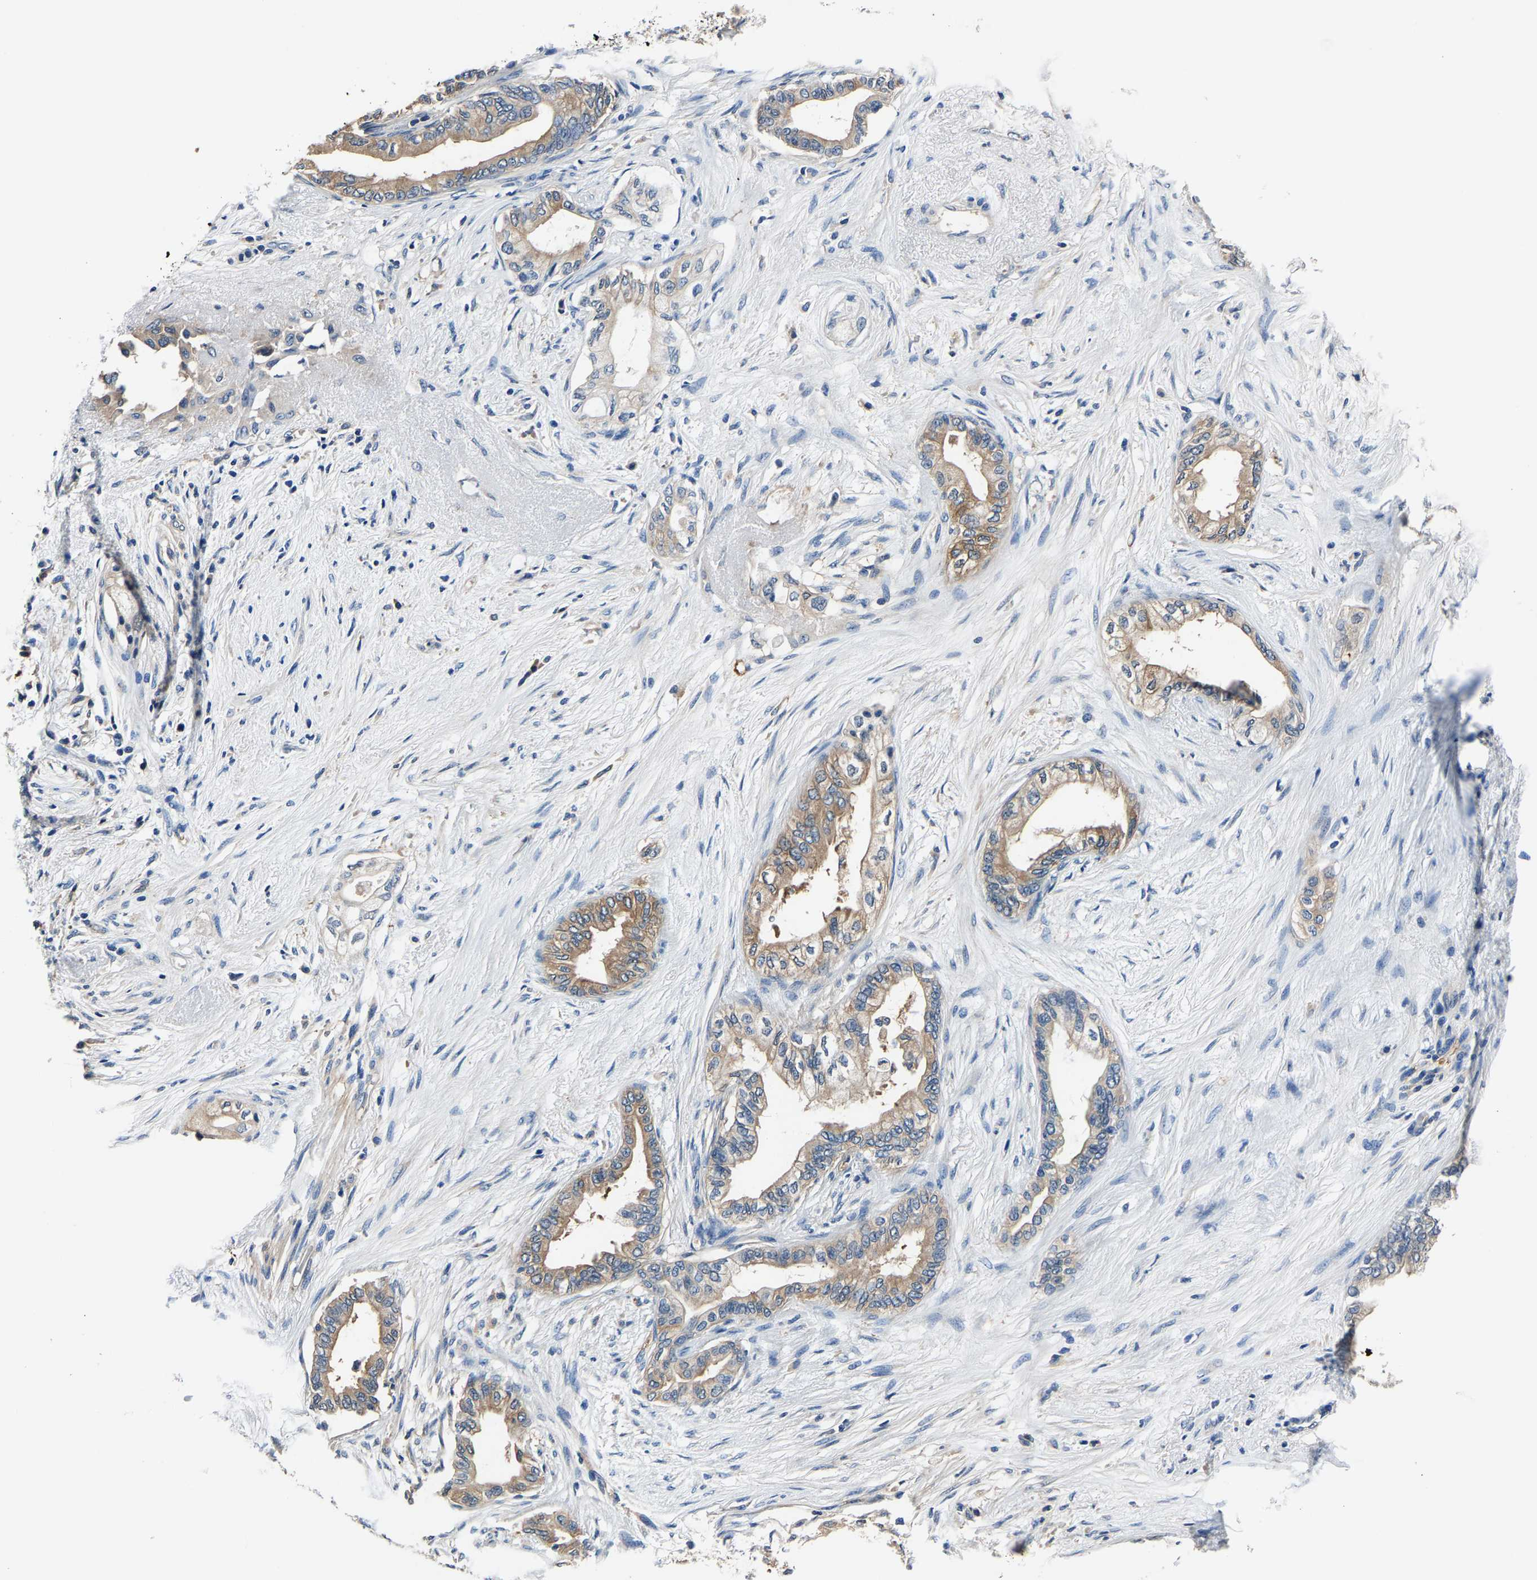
{"staining": {"intensity": "moderate", "quantity": ">75%", "location": "cytoplasmic/membranous"}, "tissue": "pancreatic cancer", "cell_type": "Tumor cells", "image_type": "cancer", "snomed": [{"axis": "morphology", "description": "Normal tissue, NOS"}, {"axis": "morphology", "description": "Adenocarcinoma, NOS"}, {"axis": "topography", "description": "Pancreas"}, {"axis": "topography", "description": "Duodenum"}], "caption": "Pancreatic cancer (adenocarcinoma) stained for a protein exhibits moderate cytoplasmic/membranous positivity in tumor cells.", "gene": "ALDOB", "patient": {"sex": "female", "age": 60}}